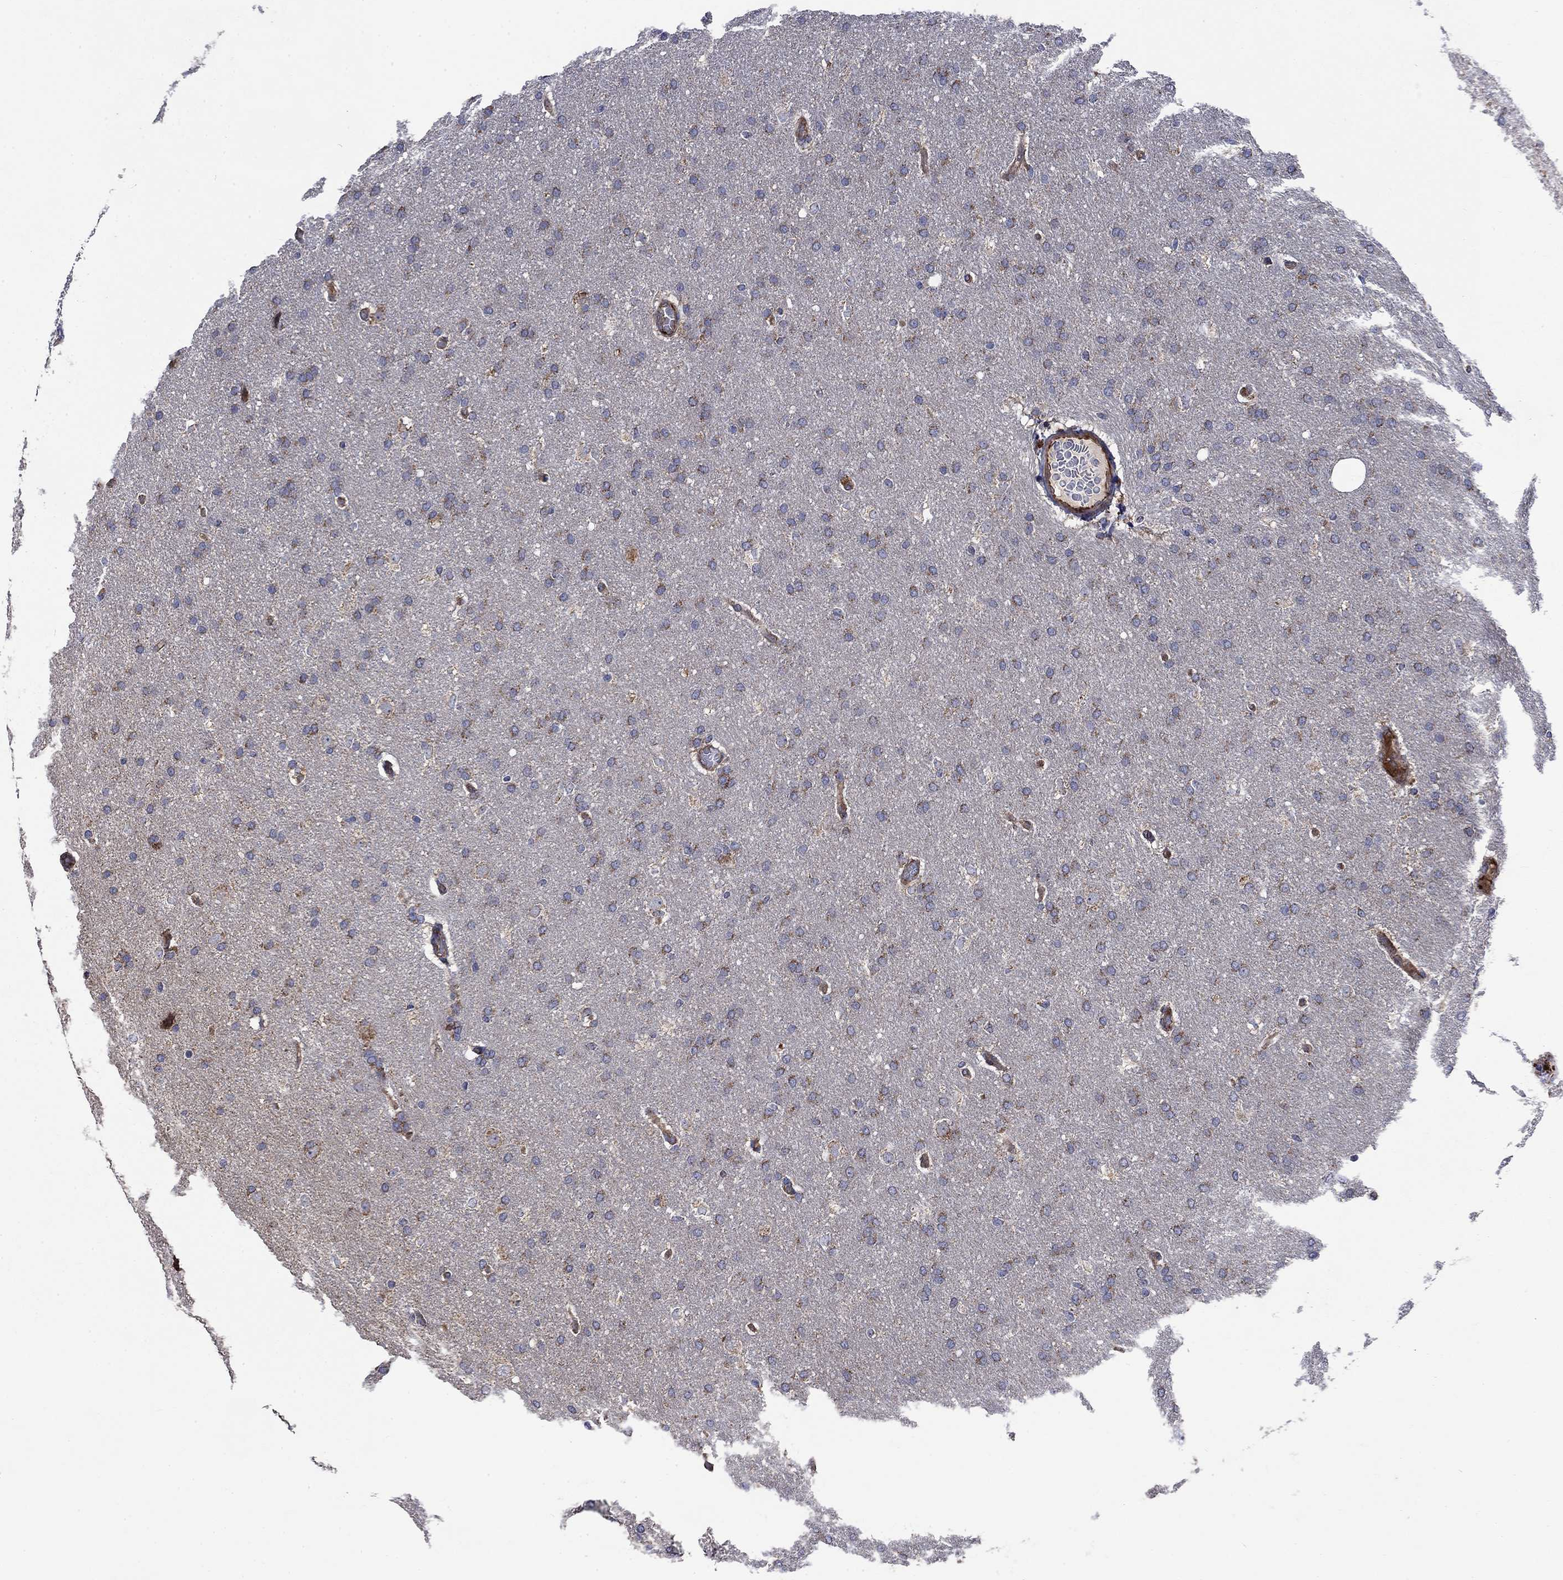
{"staining": {"intensity": "strong", "quantity": "25%-75%", "location": "cytoplasmic/membranous"}, "tissue": "glioma", "cell_type": "Tumor cells", "image_type": "cancer", "snomed": [{"axis": "morphology", "description": "Glioma, malignant, Low grade"}, {"axis": "topography", "description": "Brain"}], "caption": "Malignant glioma (low-grade) stained for a protein (brown) exhibits strong cytoplasmic/membranous positive staining in about 25%-75% of tumor cells.", "gene": "NDUFC1", "patient": {"sex": "female", "age": 37}}